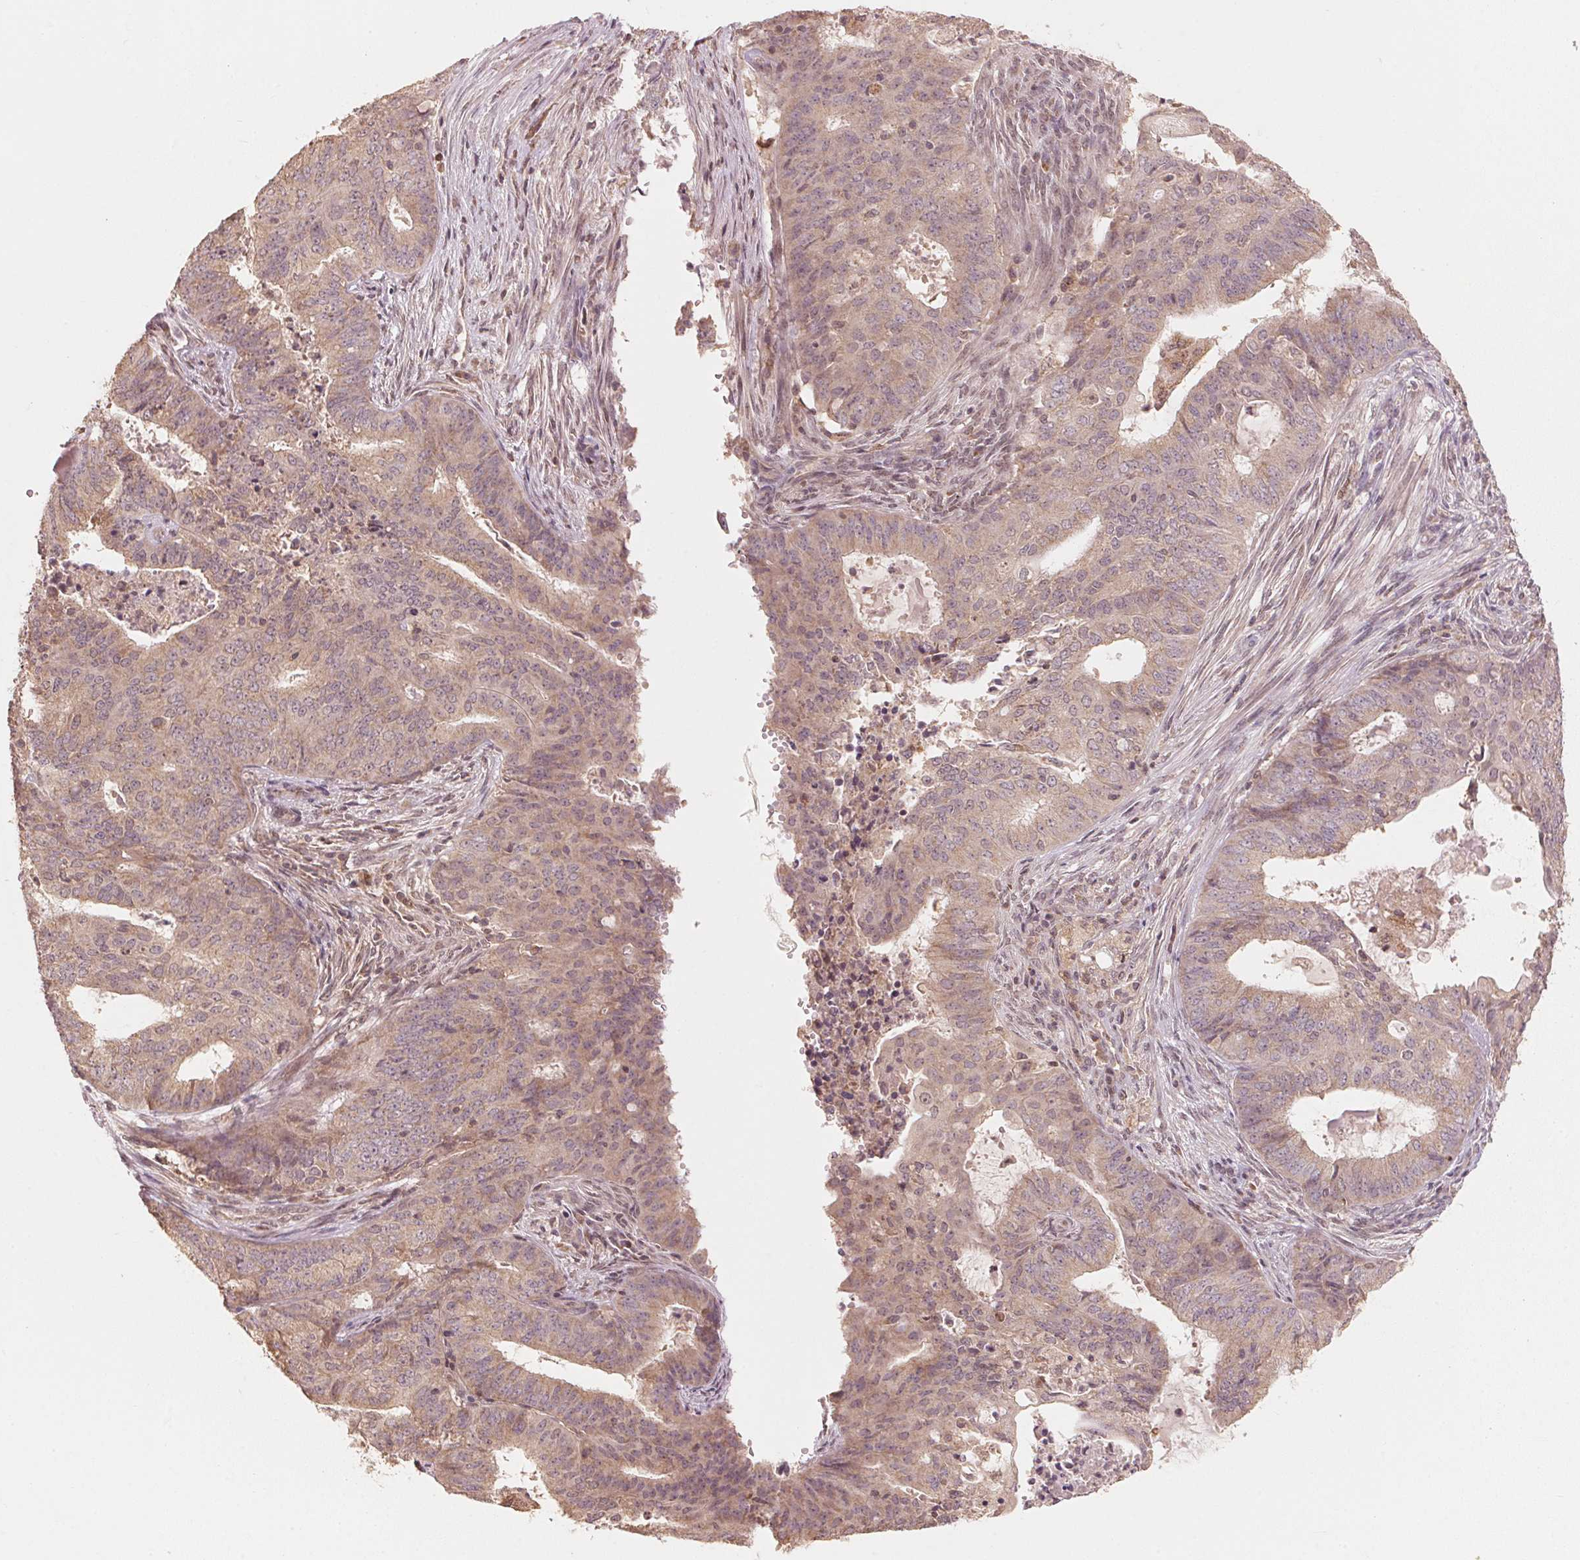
{"staining": {"intensity": "weak", "quantity": ">75%", "location": "cytoplasmic/membranous"}, "tissue": "endometrial cancer", "cell_type": "Tumor cells", "image_type": "cancer", "snomed": [{"axis": "morphology", "description": "Adenocarcinoma, NOS"}, {"axis": "topography", "description": "Endometrium"}], "caption": "There is low levels of weak cytoplasmic/membranous expression in tumor cells of endometrial adenocarcinoma, as demonstrated by immunohistochemical staining (brown color).", "gene": "C2orf73", "patient": {"sex": "female", "age": 62}}